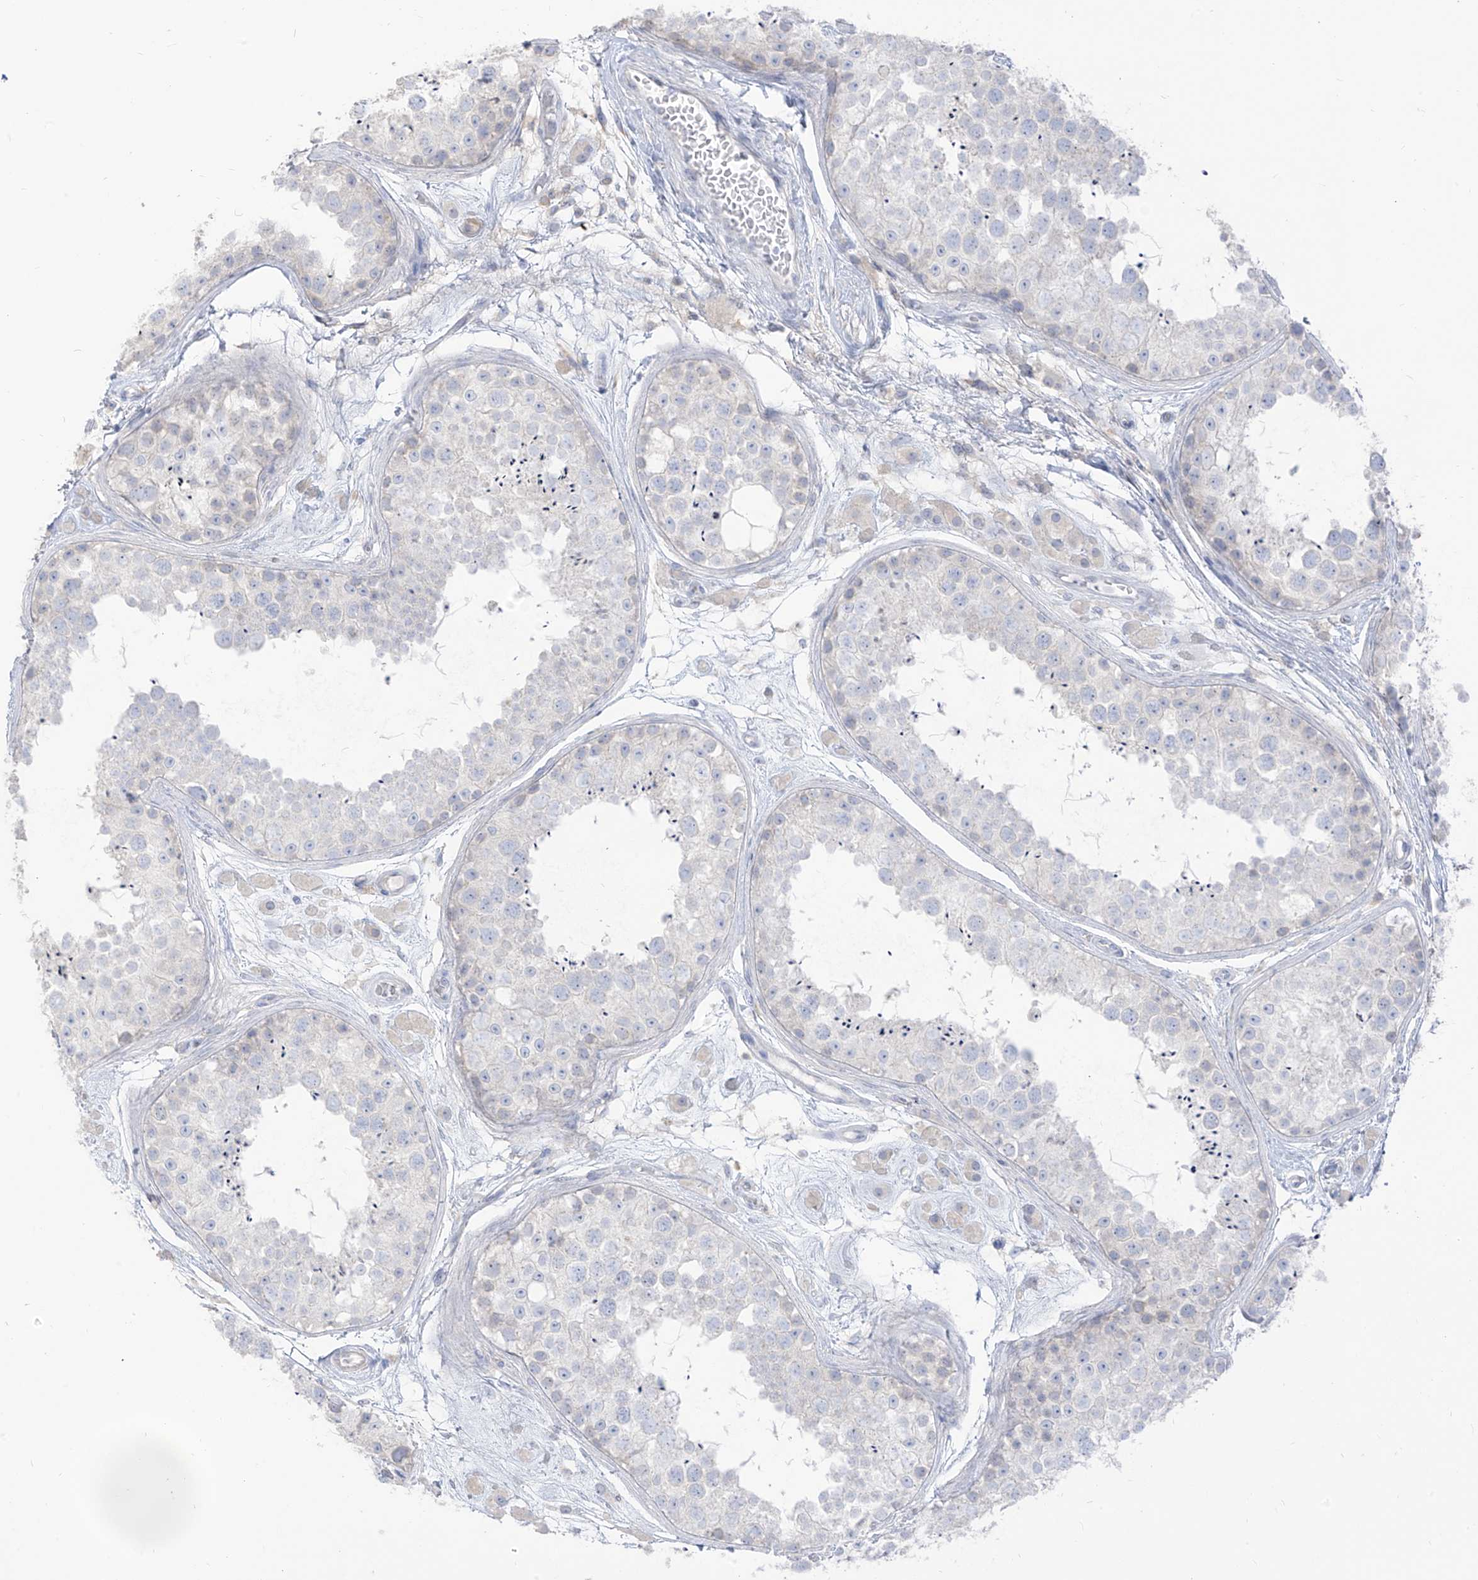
{"staining": {"intensity": "negative", "quantity": "none", "location": "none"}, "tissue": "testis", "cell_type": "Cells in seminiferous ducts", "image_type": "normal", "snomed": [{"axis": "morphology", "description": "Normal tissue, NOS"}, {"axis": "topography", "description": "Testis"}], "caption": "Immunohistochemistry (IHC) of unremarkable testis shows no expression in cells in seminiferous ducts. (DAB immunohistochemistry (IHC) with hematoxylin counter stain).", "gene": "ARHGEF40", "patient": {"sex": "male", "age": 25}}